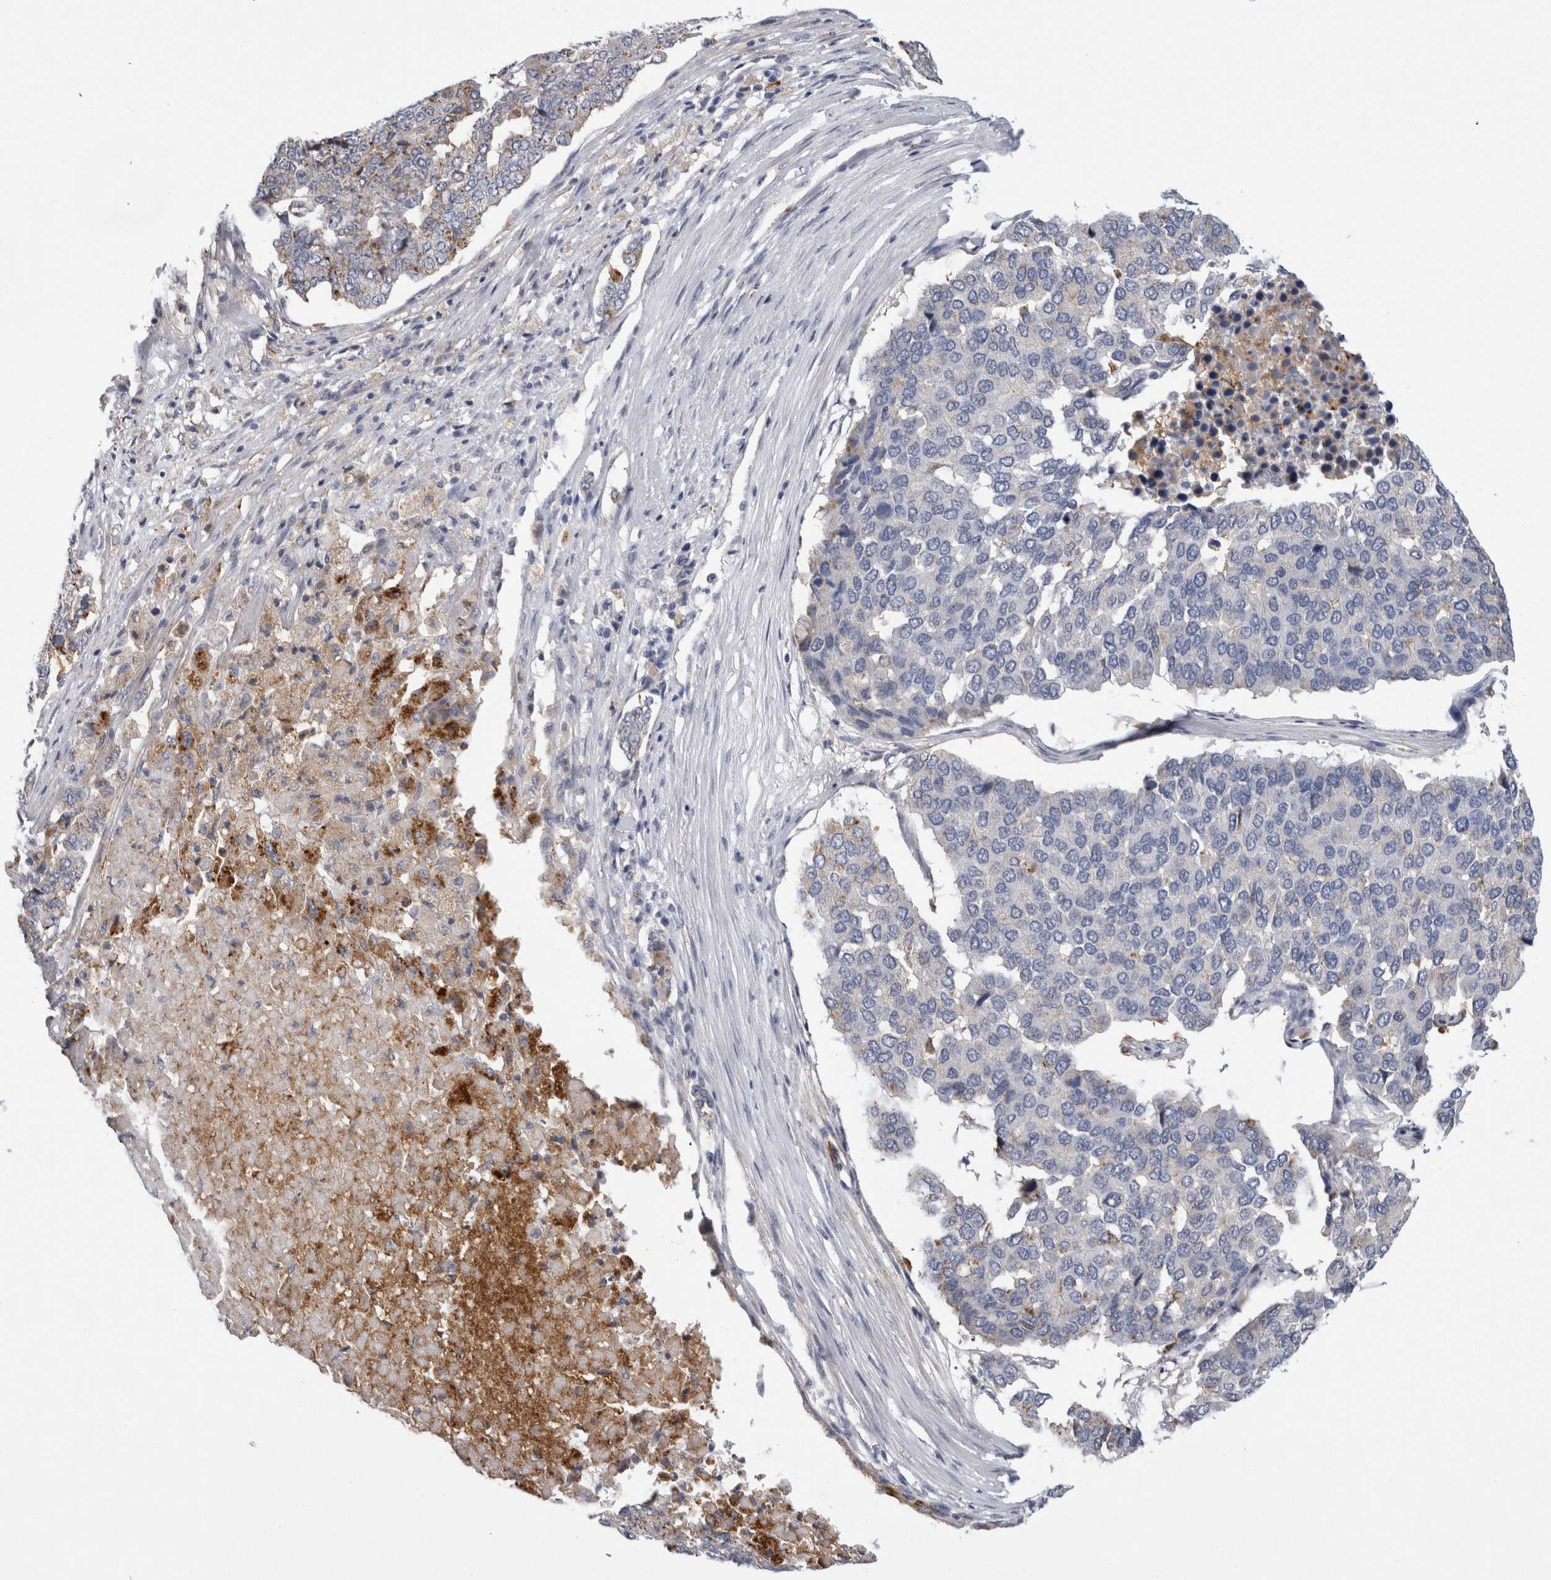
{"staining": {"intensity": "weak", "quantity": "<25%", "location": "cytoplasmic/membranous"}, "tissue": "pancreatic cancer", "cell_type": "Tumor cells", "image_type": "cancer", "snomed": [{"axis": "morphology", "description": "Adenocarcinoma, NOS"}, {"axis": "topography", "description": "Pancreas"}], "caption": "A photomicrograph of human pancreatic adenocarcinoma is negative for staining in tumor cells. The staining is performed using DAB brown chromogen with nuclei counter-stained in using hematoxylin.", "gene": "CD63", "patient": {"sex": "male", "age": 50}}